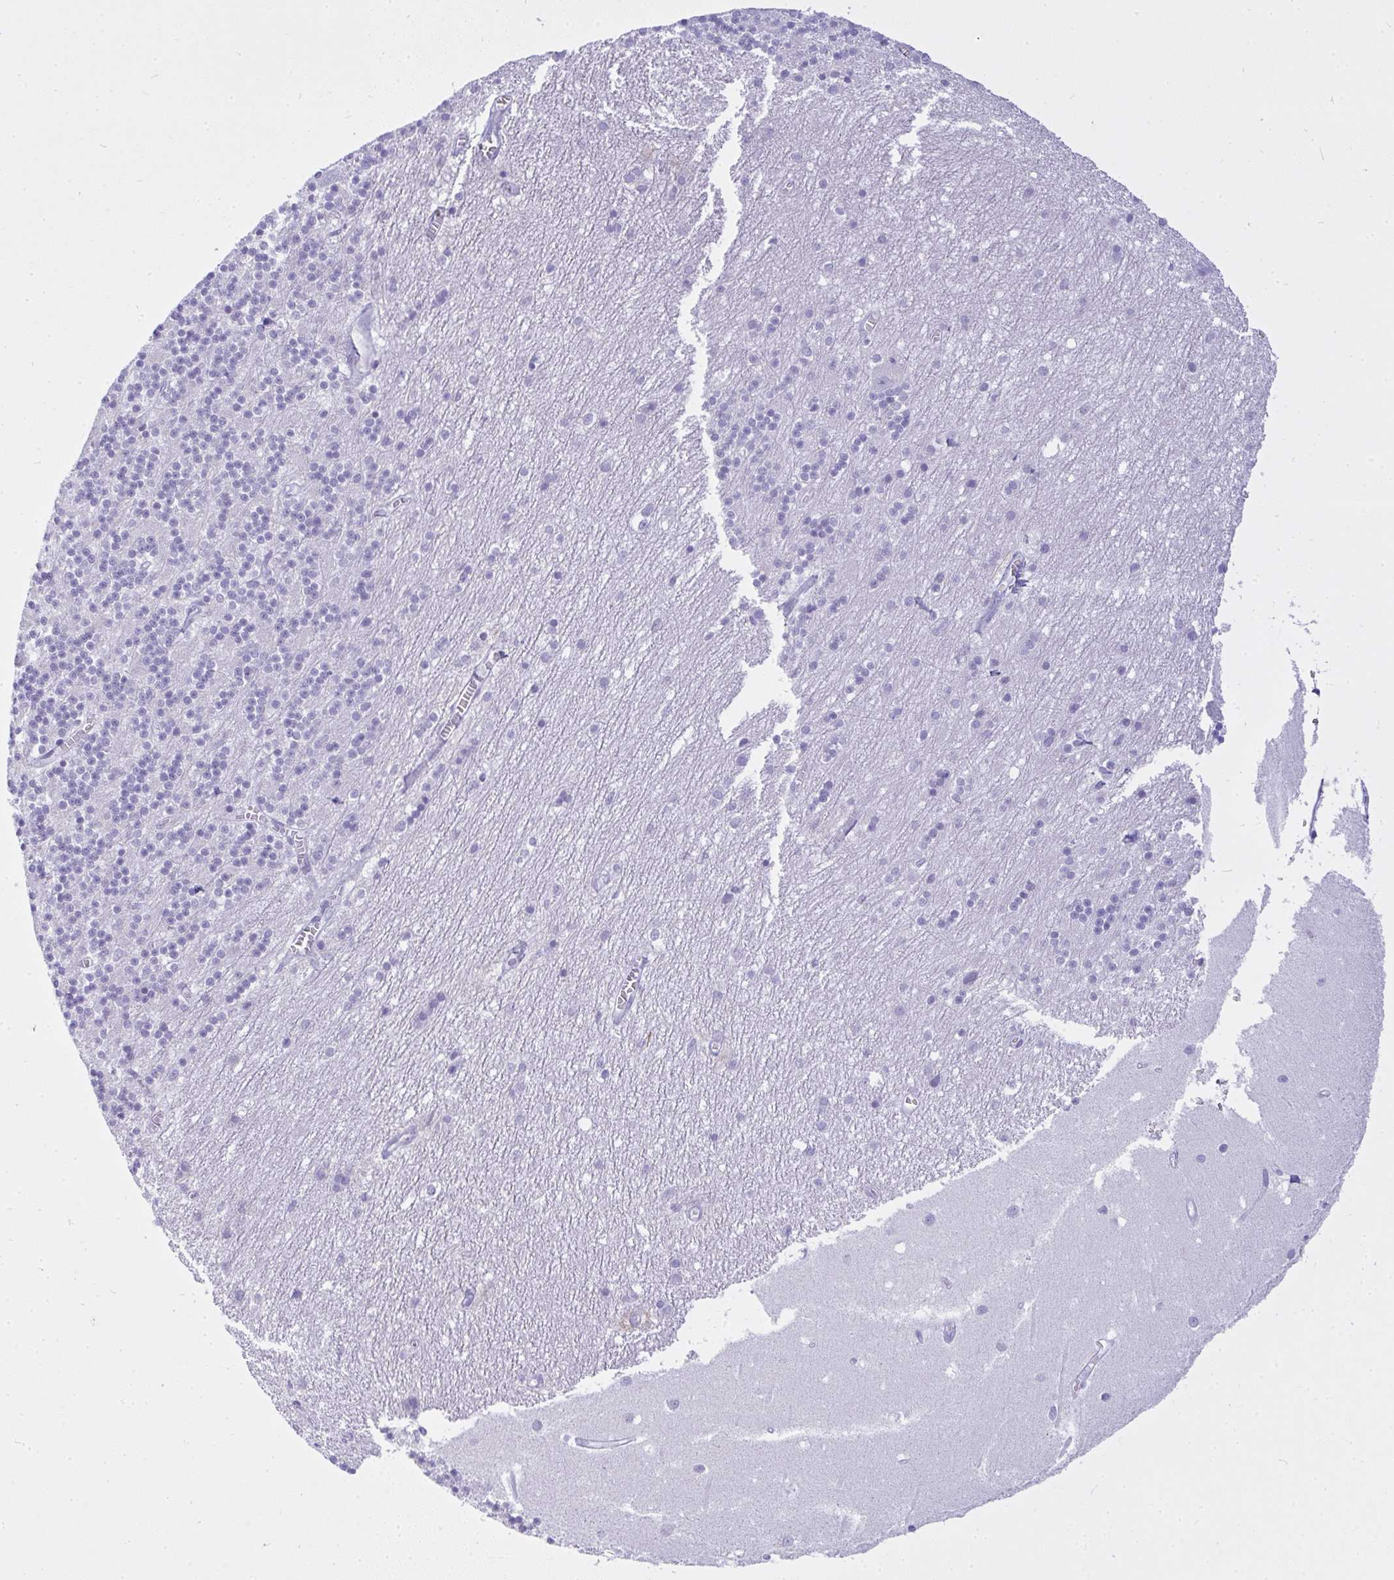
{"staining": {"intensity": "negative", "quantity": "none", "location": "none"}, "tissue": "cerebellum", "cell_type": "Cells in granular layer", "image_type": "normal", "snomed": [{"axis": "morphology", "description": "Normal tissue, NOS"}, {"axis": "topography", "description": "Cerebellum"}], "caption": "A high-resolution image shows immunohistochemistry (IHC) staining of benign cerebellum, which exhibits no significant expression in cells in granular layer.", "gene": "OR5J2", "patient": {"sex": "male", "age": 54}}